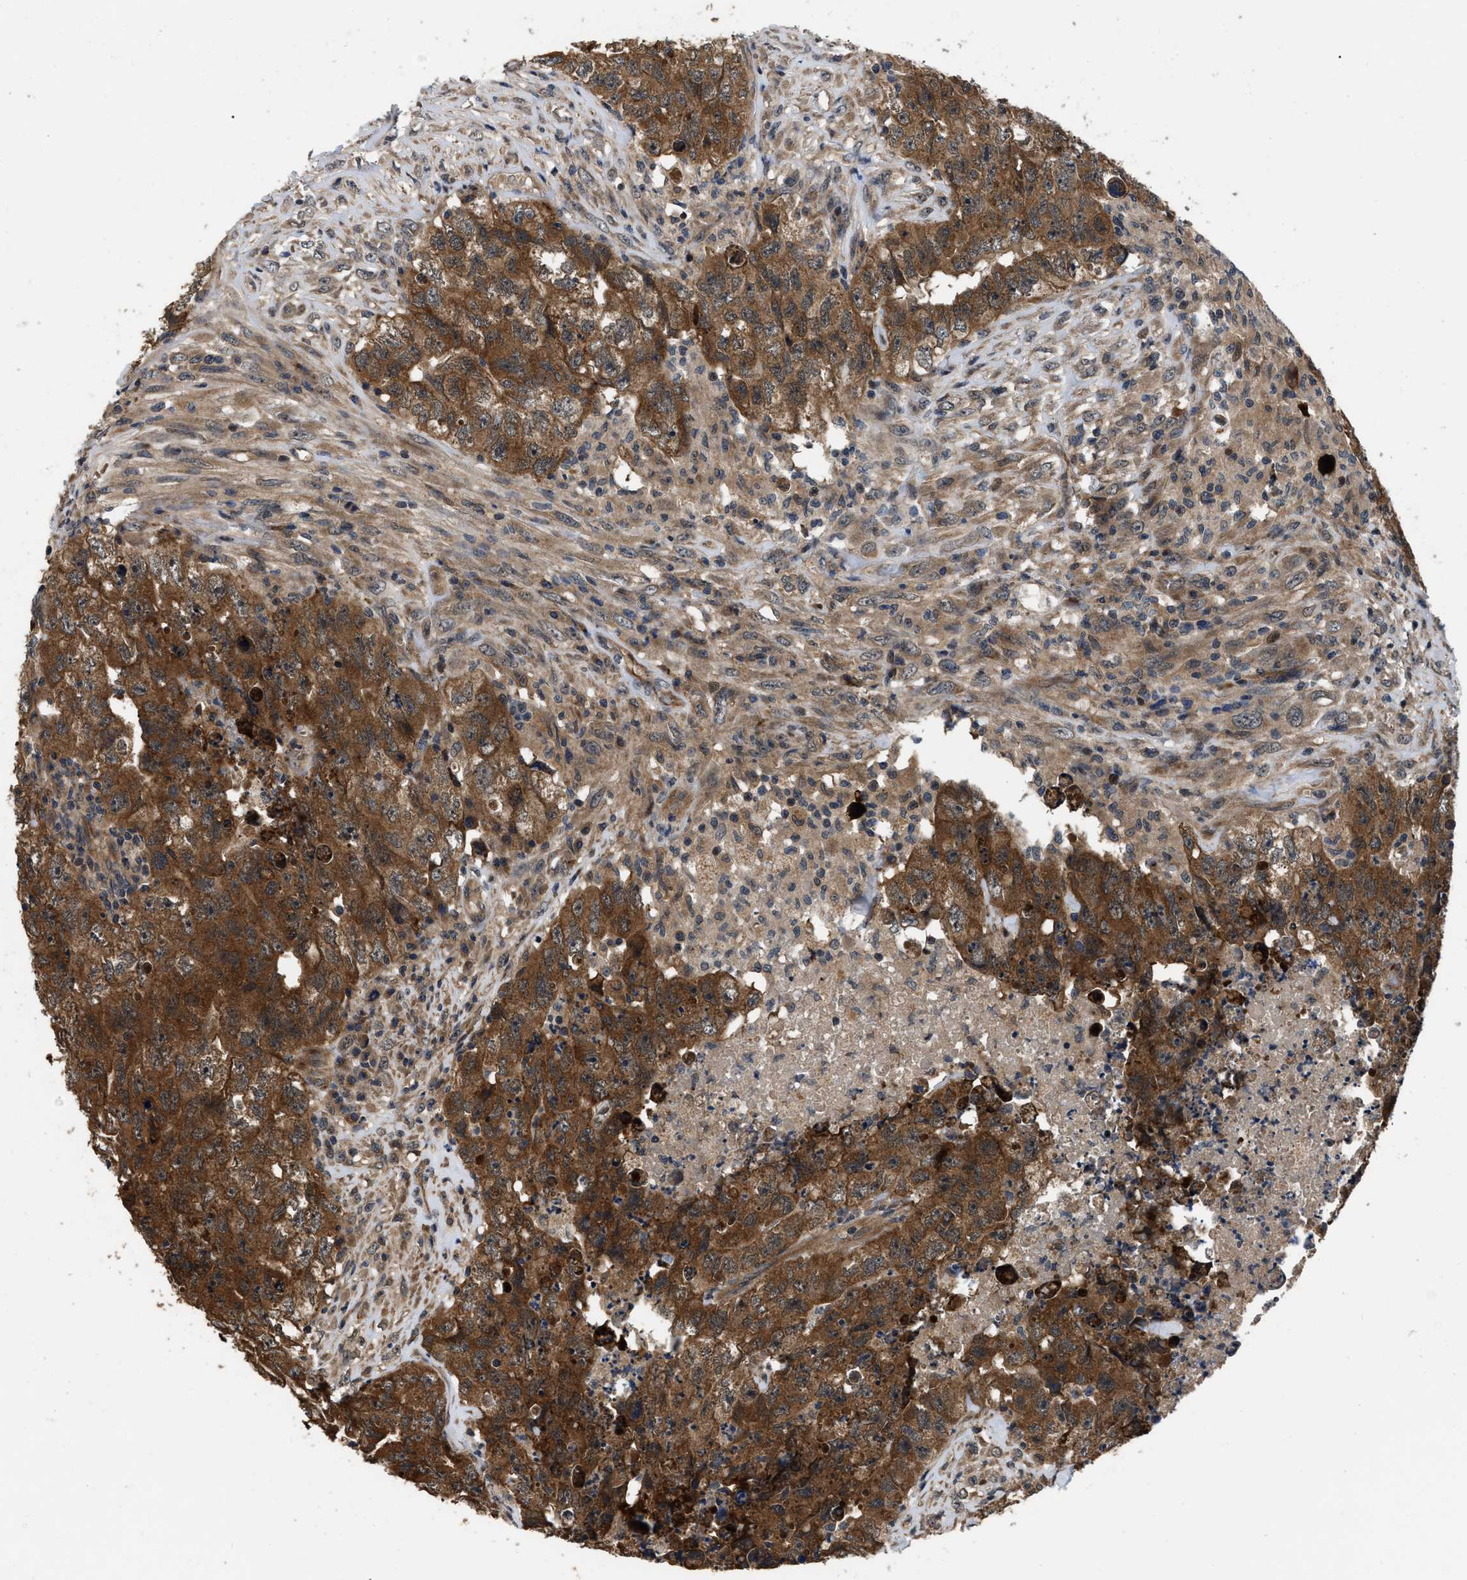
{"staining": {"intensity": "strong", "quantity": ">75%", "location": "cytoplasmic/membranous"}, "tissue": "testis cancer", "cell_type": "Tumor cells", "image_type": "cancer", "snomed": [{"axis": "morphology", "description": "Carcinoma, Embryonal, NOS"}, {"axis": "topography", "description": "Testis"}], "caption": "Human embryonal carcinoma (testis) stained for a protein (brown) demonstrates strong cytoplasmic/membranous positive expression in approximately >75% of tumor cells.", "gene": "PPWD1", "patient": {"sex": "male", "age": 32}}